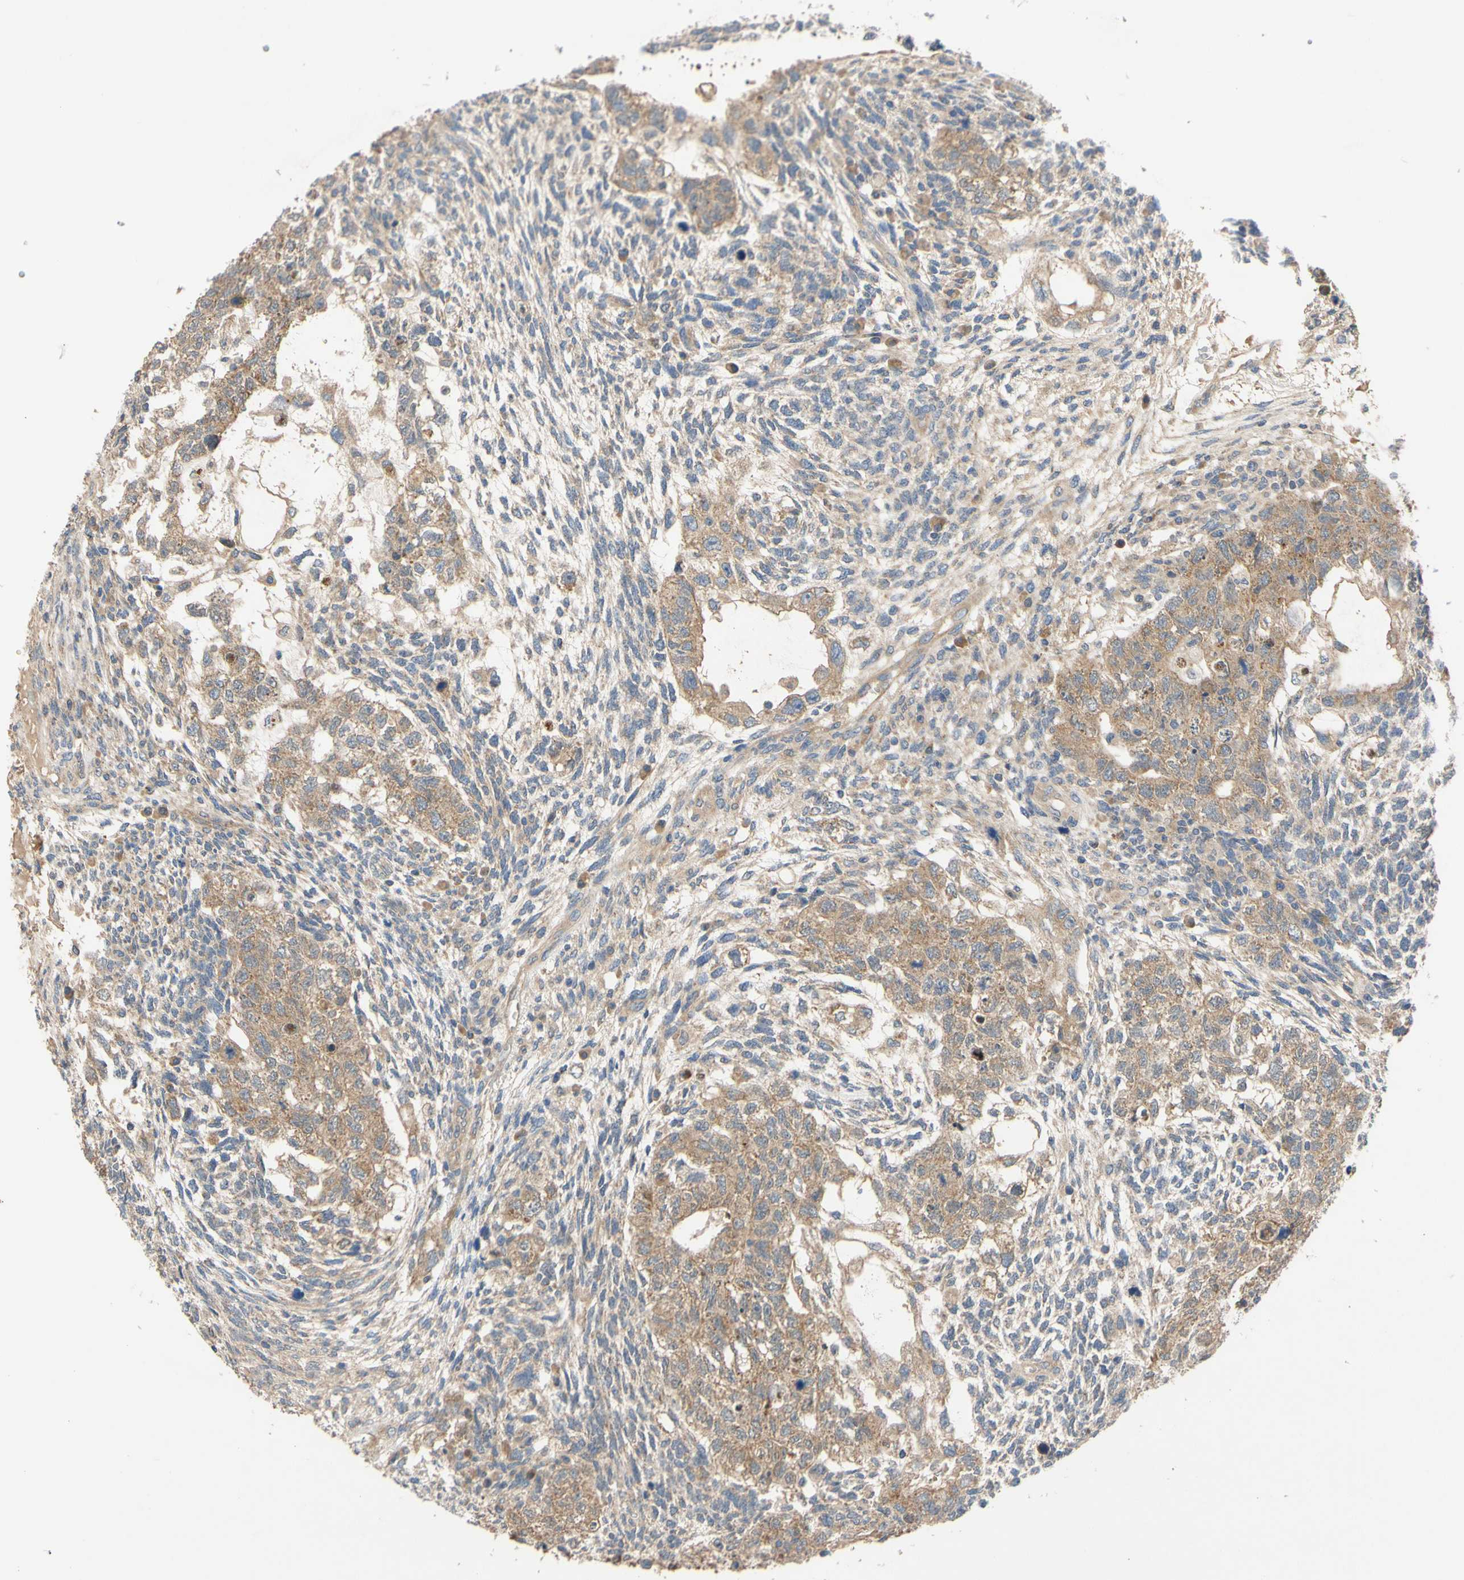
{"staining": {"intensity": "moderate", "quantity": ">75%", "location": "cytoplasmic/membranous"}, "tissue": "testis cancer", "cell_type": "Tumor cells", "image_type": "cancer", "snomed": [{"axis": "morphology", "description": "Normal tissue, NOS"}, {"axis": "morphology", "description": "Carcinoma, Embryonal, NOS"}, {"axis": "topography", "description": "Testis"}], "caption": "Immunohistochemical staining of testis cancer (embryonal carcinoma) reveals medium levels of moderate cytoplasmic/membranous protein staining in about >75% of tumor cells.", "gene": "MBTPS2", "patient": {"sex": "male", "age": 36}}